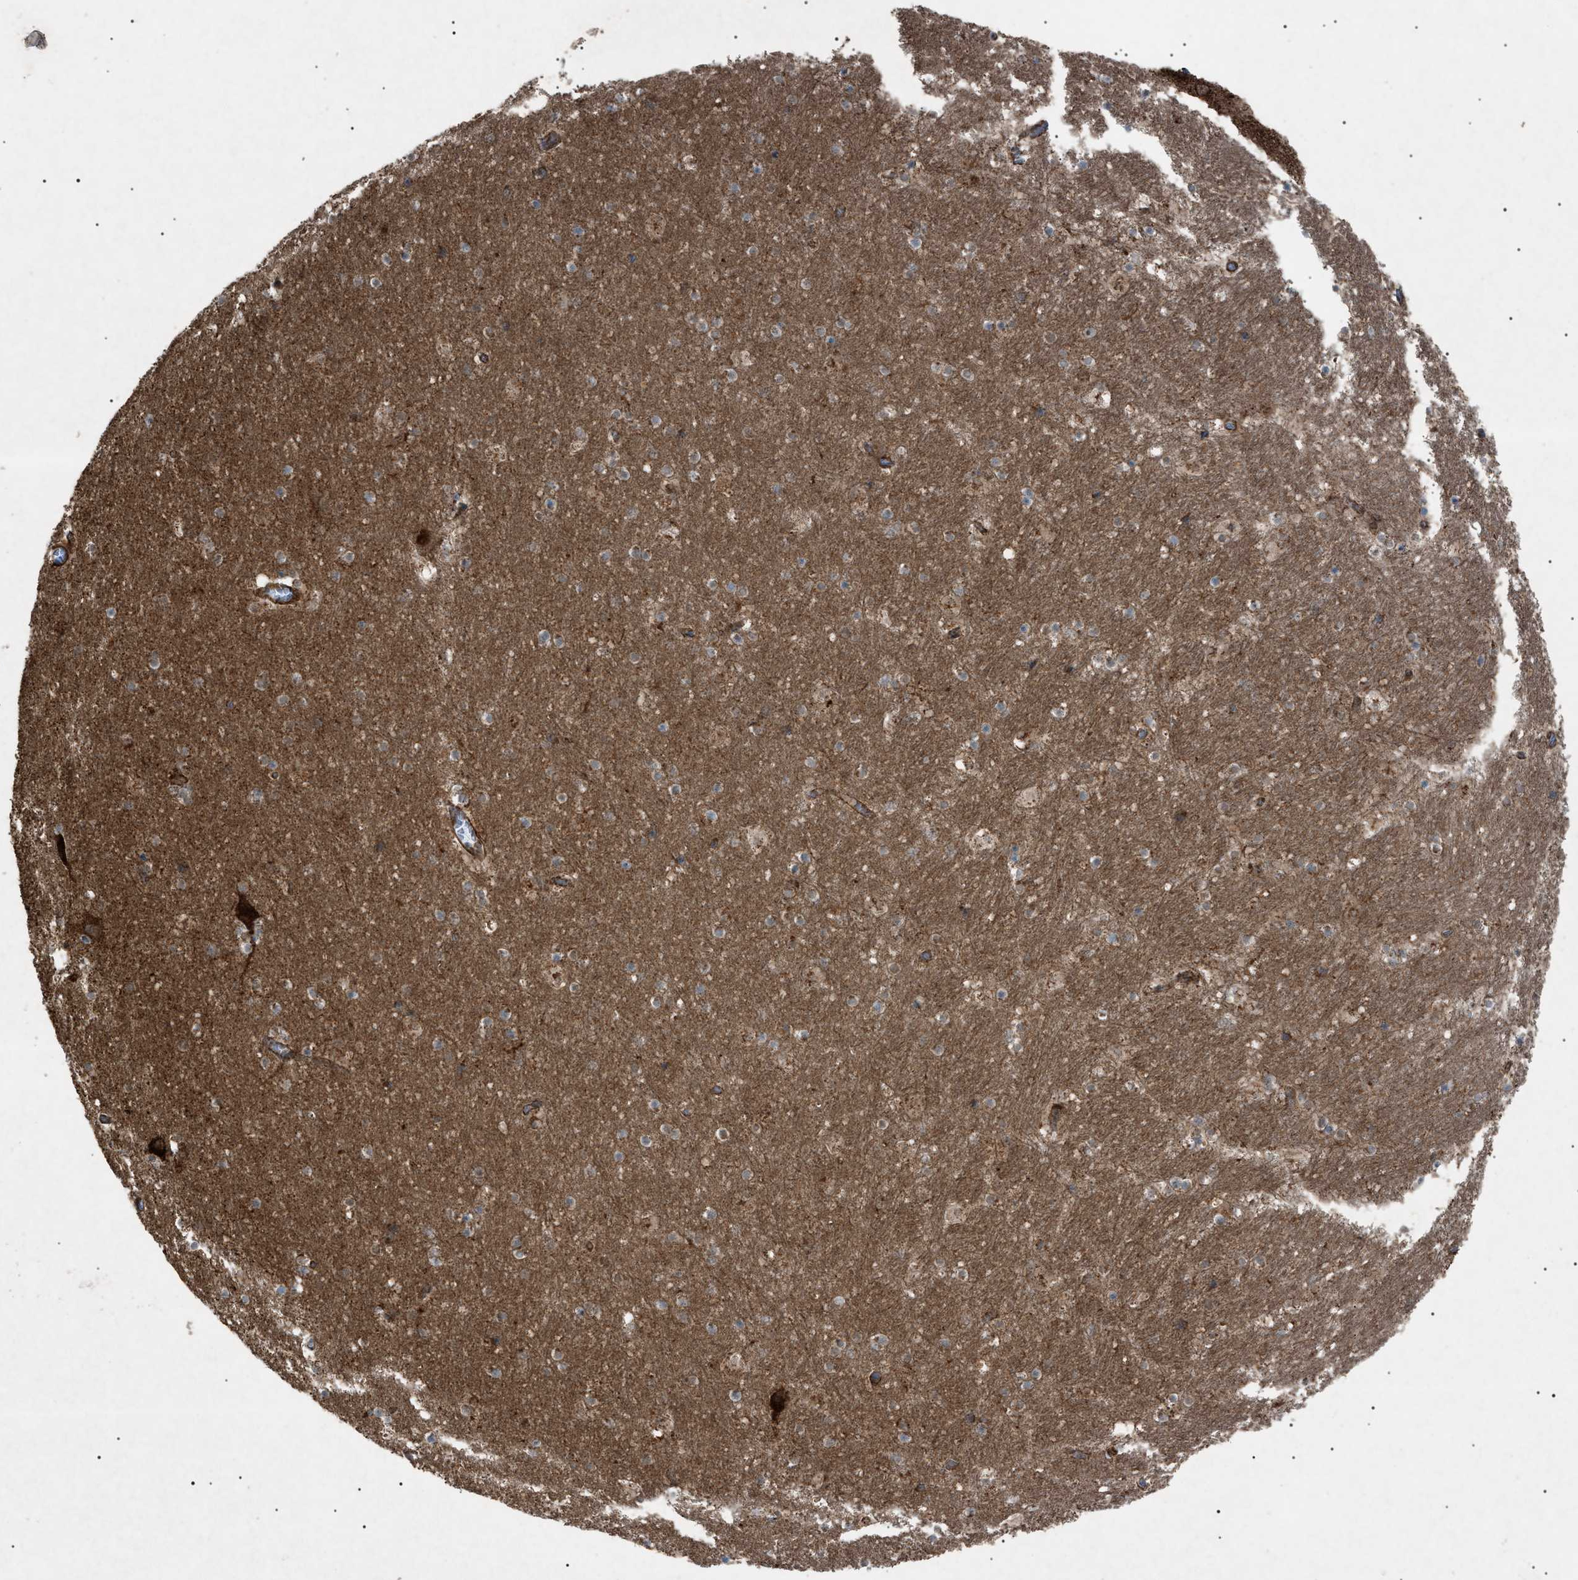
{"staining": {"intensity": "moderate", "quantity": ">75%", "location": "cytoplasmic/membranous"}, "tissue": "hippocampus", "cell_type": "Glial cells", "image_type": "normal", "snomed": [{"axis": "morphology", "description": "Normal tissue, NOS"}, {"axis": "topography", "description": "Hippocampus"}], "caption": "Unremarkable hippocampus displays moderate cytoplasmic/membranous positivity in about >75% of glial cells, visualized by immunohistochemistry.", "gene": "C1GALT1C1", "patient": {"sex": "male", "age": 45}}